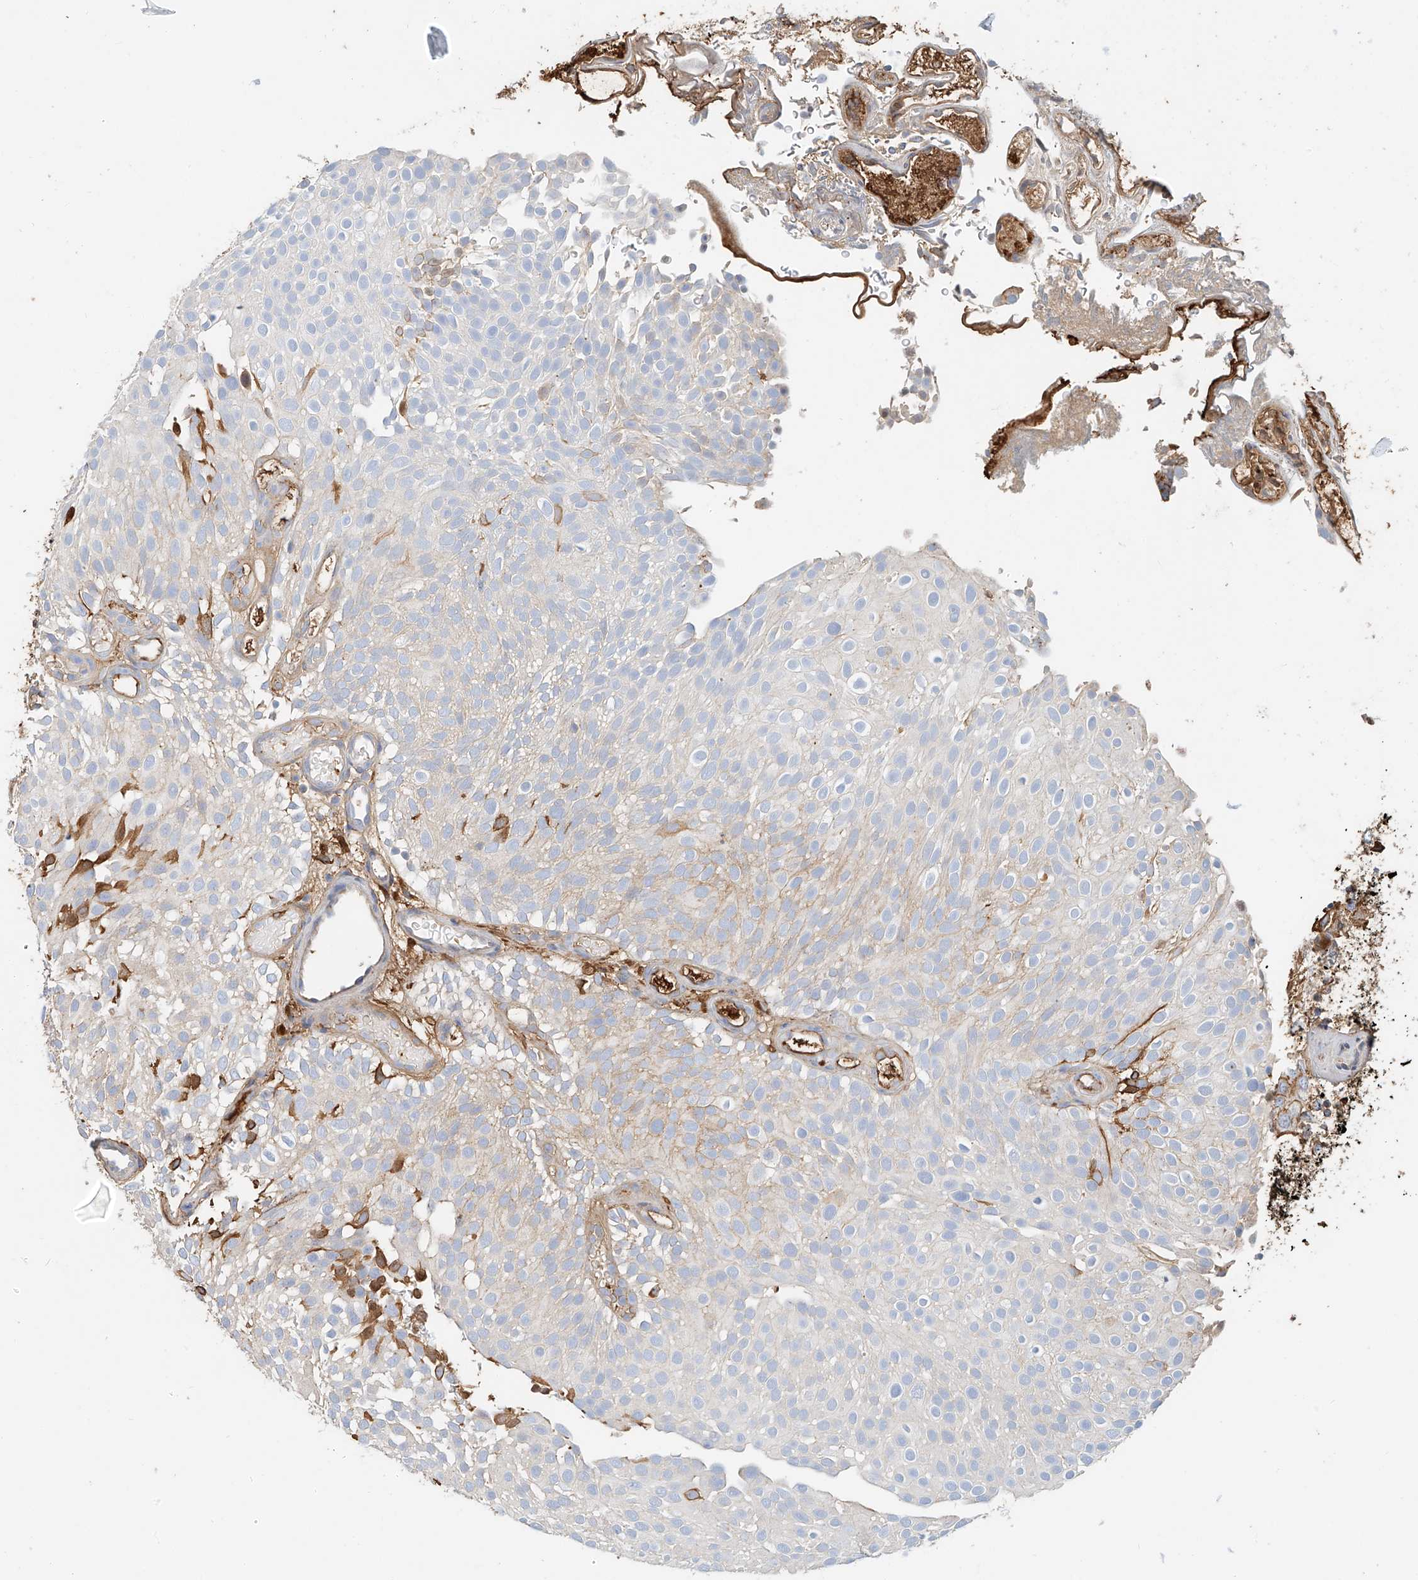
{"staining": {"intensity": "moderate", "quantity": "25%-75%", "location": "cytoplasmic/membranous"}, "tissue": "urothelial cancer", "cell_type": "Tumor cells", "image_type": "cancer", "snomed": [{"axis": "morphology", "description": "Urothelial carcinoma, Low grade"}, {"axis": "topography", "description": "Urinary bladder"}], "caption": "Low-grade urothelial carcinoma was stained to show a protein in brown. There is medium levels of moderate cytoplasmic/membranous positivity in about 25%-75% of tumor cells.", "gene": "ZFP30", "patient": {"sex": "male", "age": 78}}